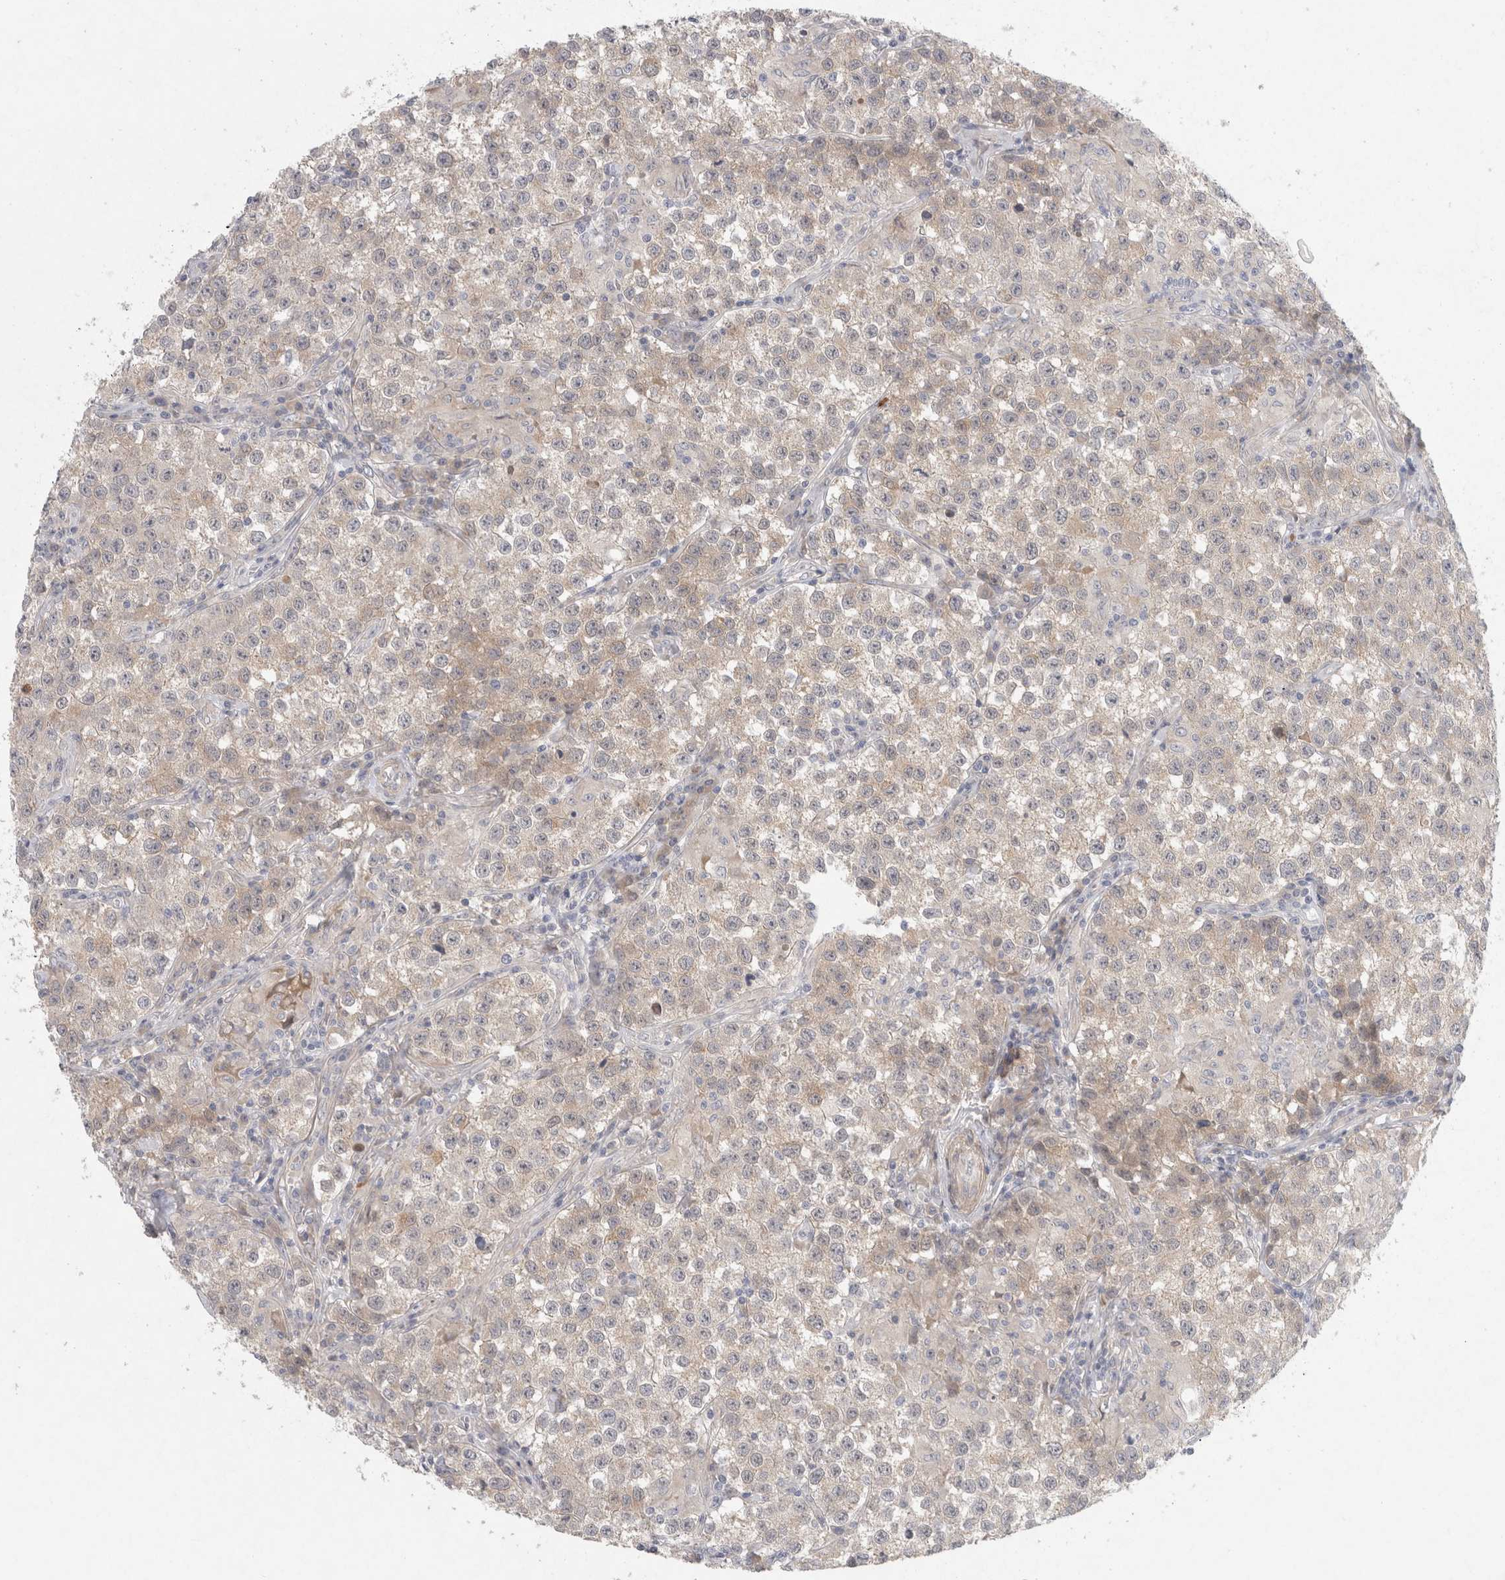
{"staining": {"intensity": "weak", "quantity": "<25%", "location": "cytoplasmic/membranous"}, "tissue": "testis cancer", "cell_type": "Tumor cells", "image_type": "cancer", "snomed": [{"axis": "morphology", "description": "Seminoma, NOS"}, {"axis": "morphology", "description": "Carcinoma, Embryonal, NOS"}, {"axis": "topography", "description": "Testis"}], "caption": "The image shows no significant staining in tumor cells of testis cancer (embryonal carcinoma).", "gene": "BZW2", "patient": {"sex": "male", "age": 43}}